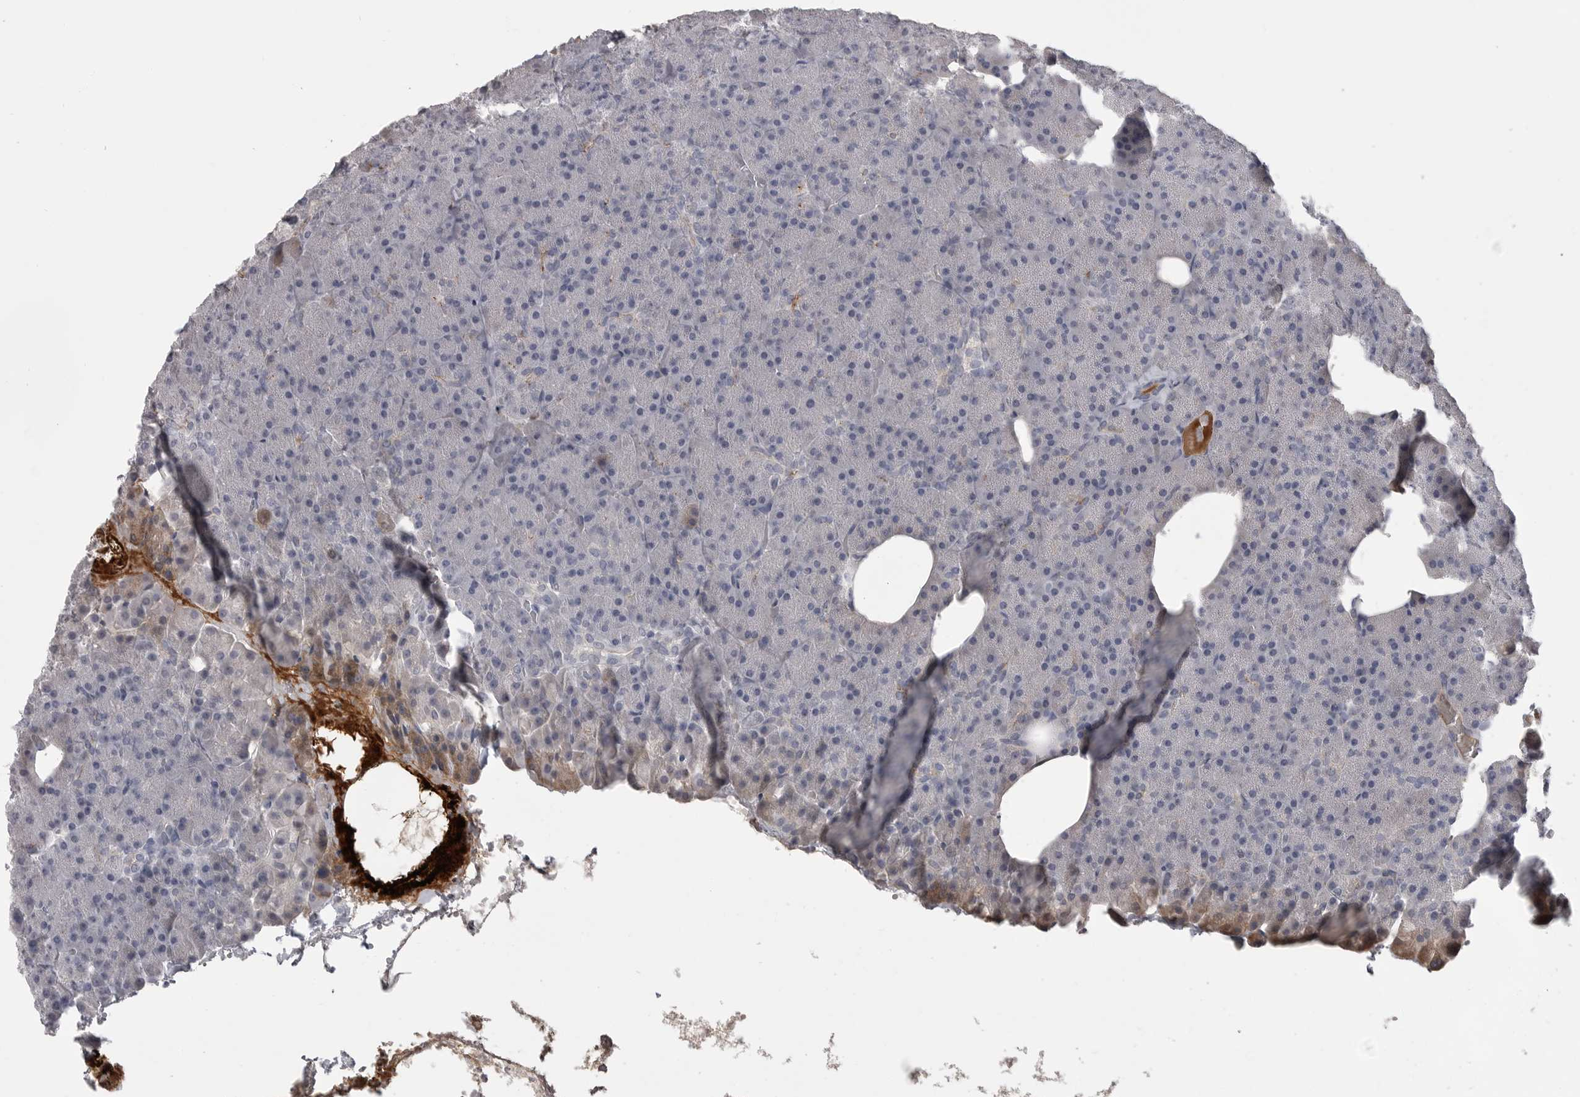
{"staining": {"intensity": "strong", "quantity": "<25%", "location": "cytoplasmic/membranous"}, "tissue": "pancreas", "cell_type": "Exocrine glandular cells", "image_type": "normal", "snomed": [{"axis": "morphology", "description": "Normal tissue, NOS"}, {"axis": "morphology", "description": "Carcinoid, malignant, NOS"}, {"axis": "topography", "description": "Pancreas"}], "caption": "DAB immunohistochemical staining of unremarkable human pancreas demonstrates strong cytoplasmic/membranous protein expression in approximately <25% of exocrine glandular cells.", "gene": "SERPING1", "patient": {"sex": "female", "age": 35}}